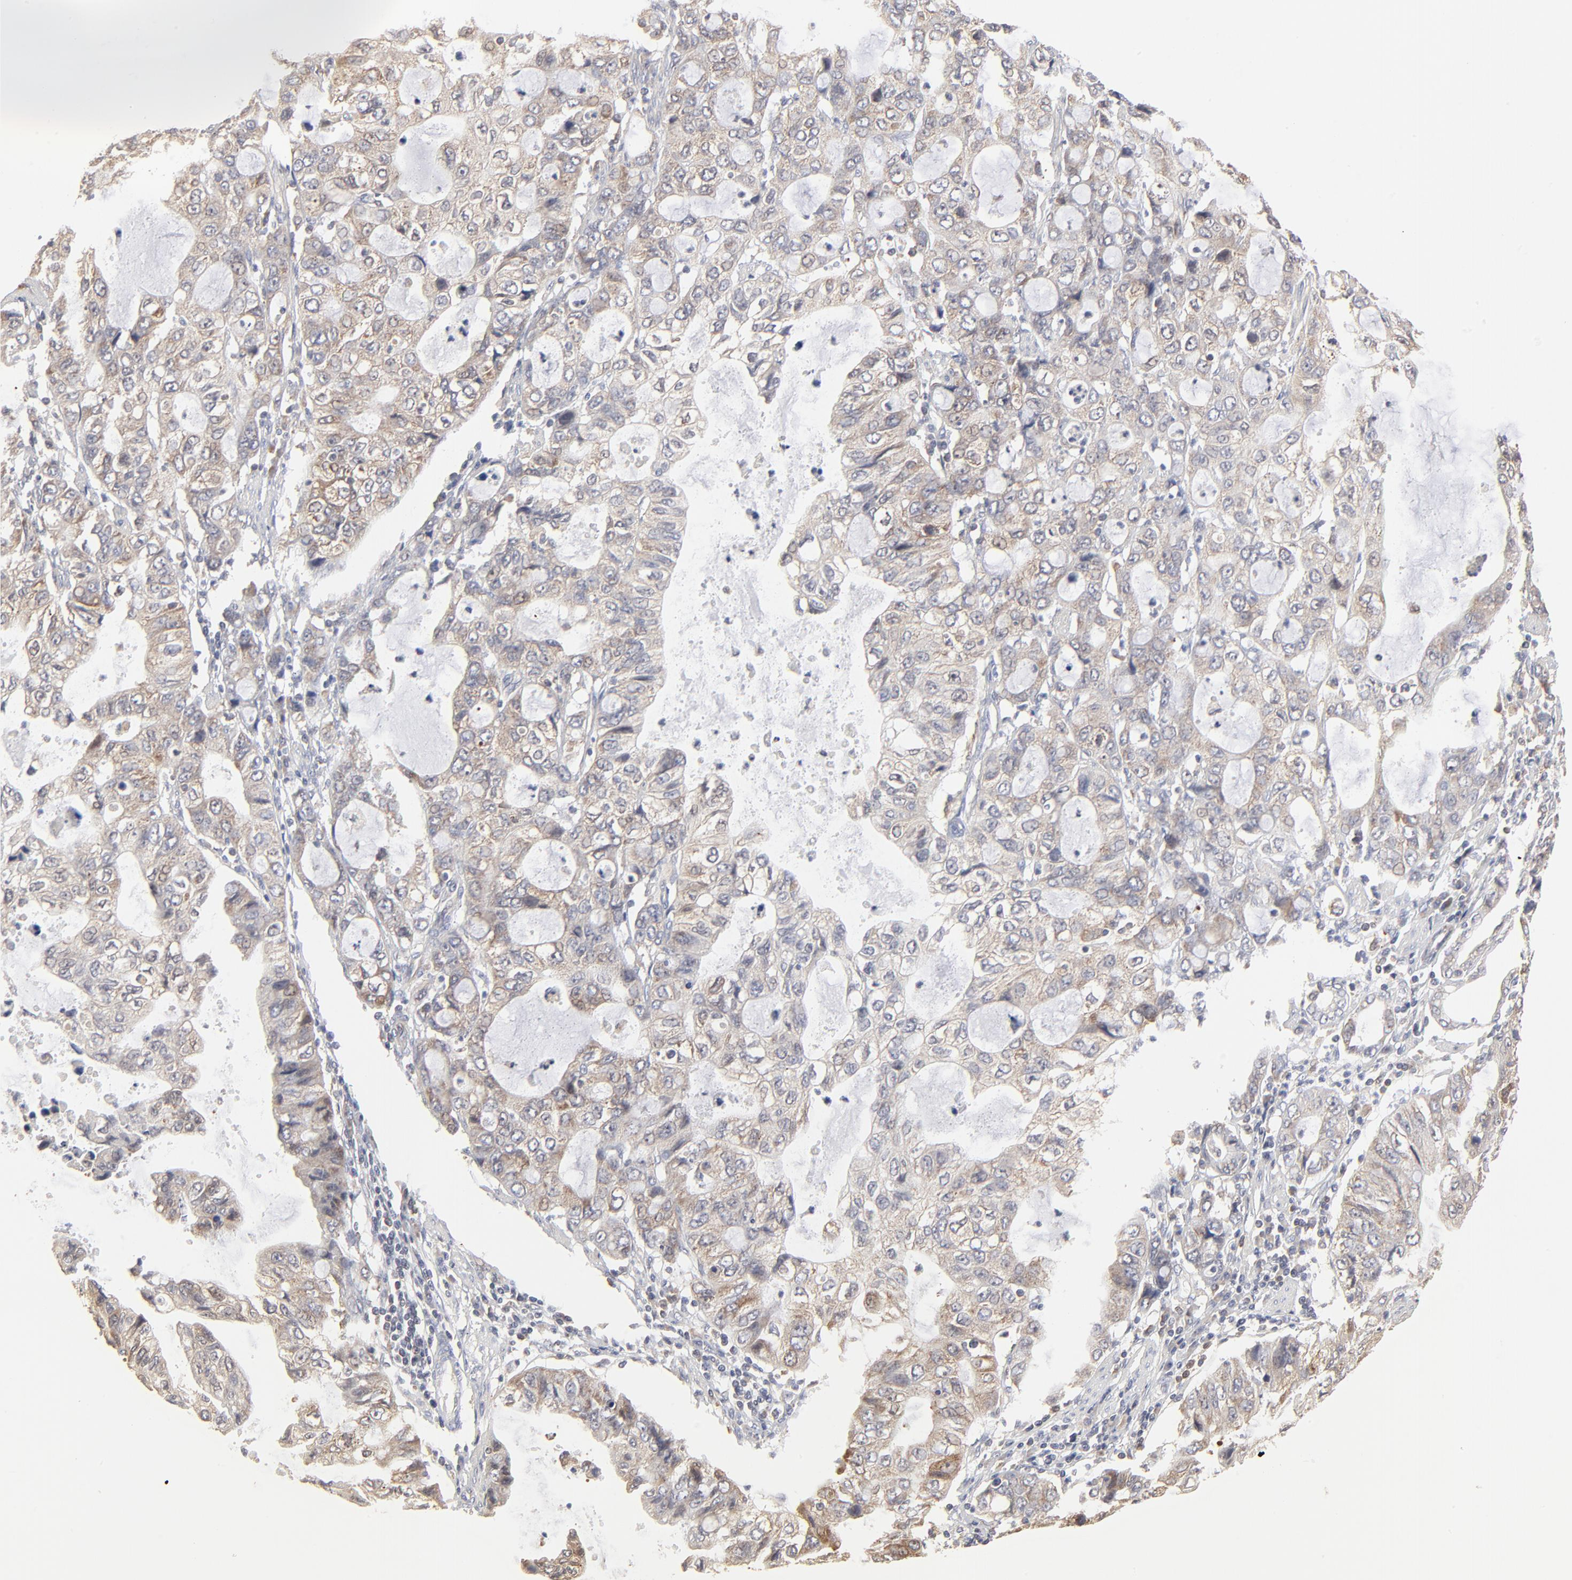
{"staining": {"intensity": "weak", "quantity": "25%-75%", "location": "cytoplasmic/membranous"}, "tissue": "stomach cancer", "cell_type": "Tumor cells", "image_type": "cancer", "snomed": [{"axis": "morphology", "description": "Adenocarcinoma, NOS"}, {"axis": "topography", "description": "Stomach, upper"}], "caption": "A high-resolution micrograph shows immunohistochemistry (IHC) staining of adenocarcinoma (stomach), which displays weak cytoplasmic/membranous positivity in approximately 25%-75% of tumor cells.", "gene": "RNF213", "patient": {"sex": "female", "age": 52}}